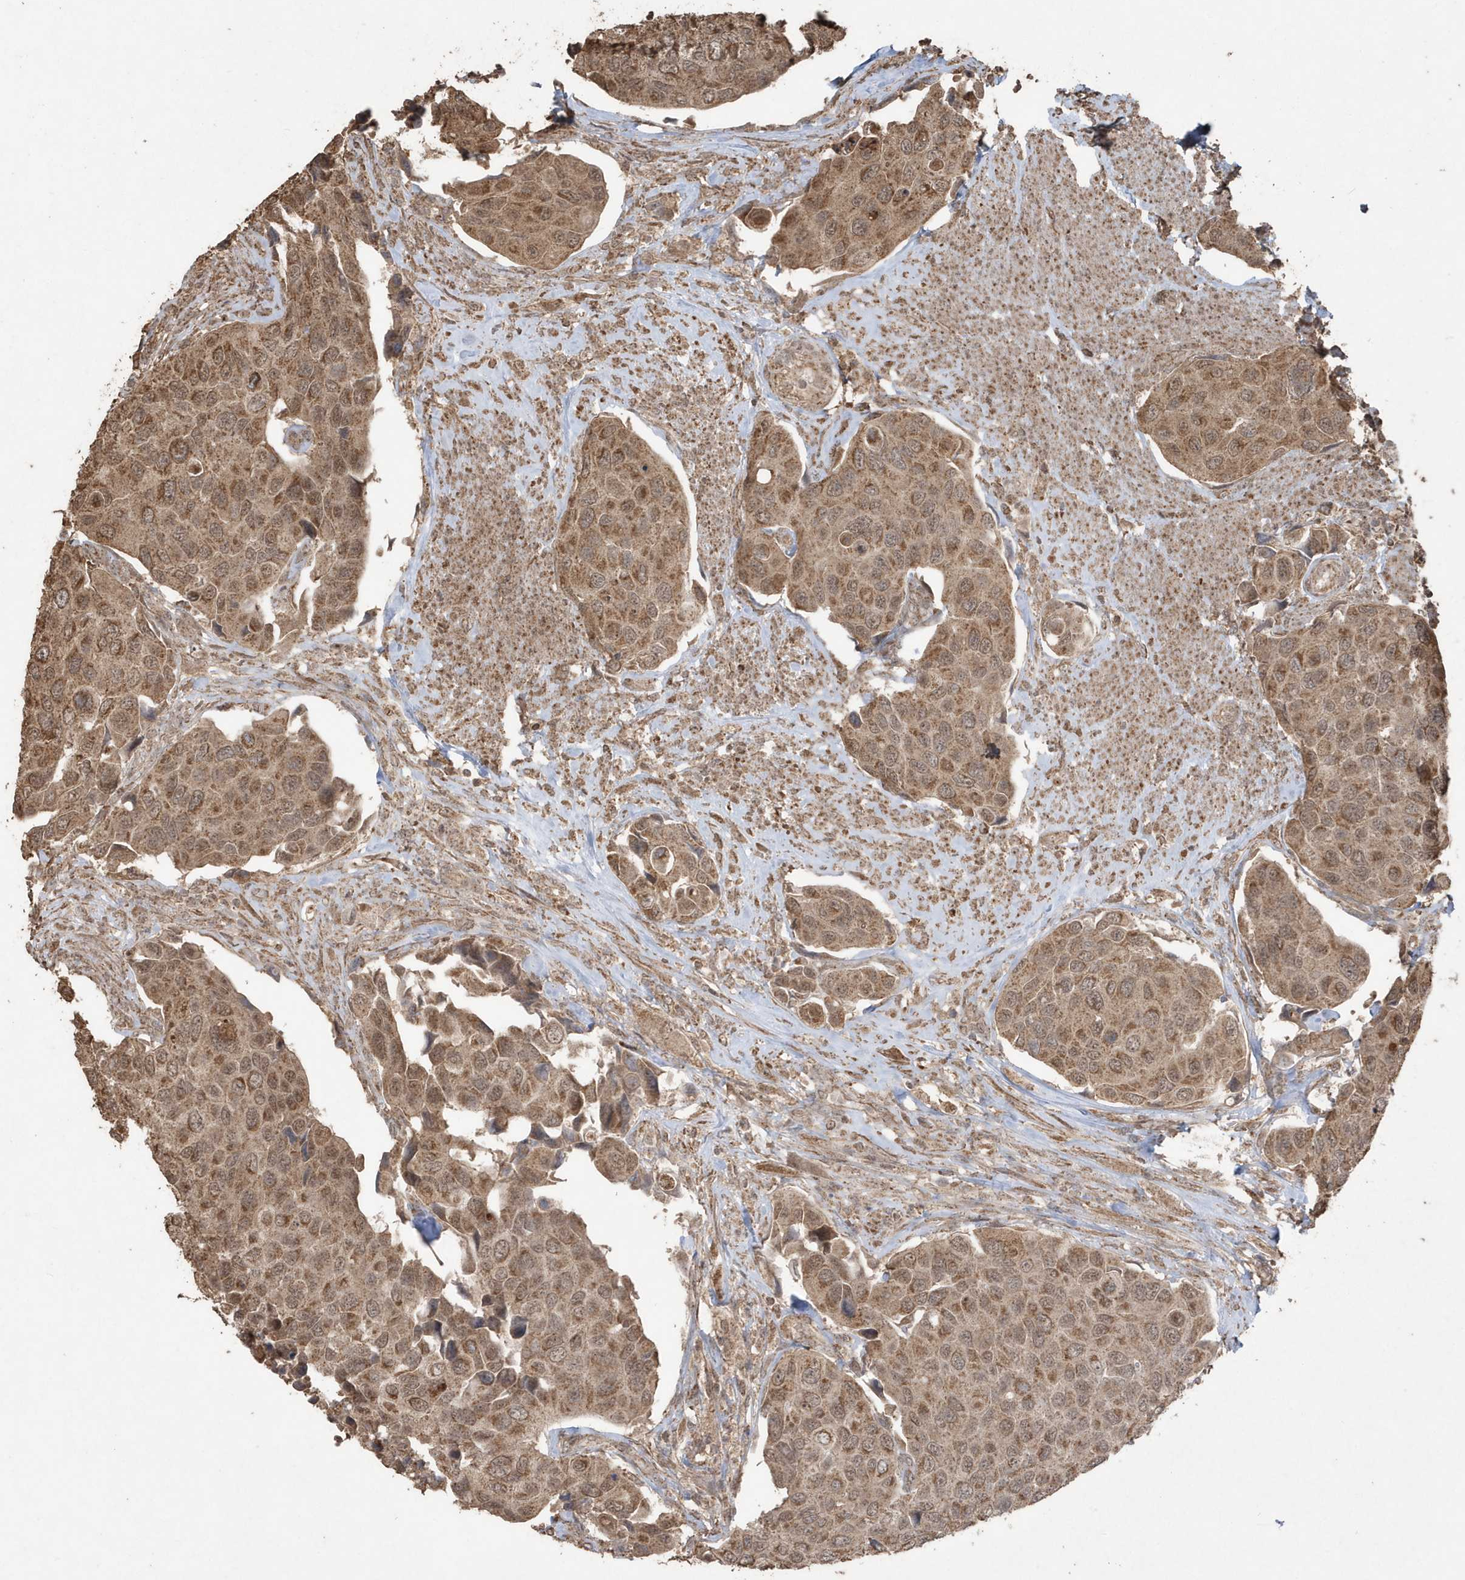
{"staining": {"intensity": "moderate", "quantity": ">75%", "location": "cytoplasmic/membranous"}, "tissue": "urothelial cancer", "cell_type": "Tumor cells", "image_type": "cancer", "snomed": [{"axis": "morphology", "description": "Urothelial carcinoma, High grade"}, {"axis": "topography", "description": "Urinary bladder"}], "caption": "Moderate cytoplasmic/membranous protein expression is seen in approximately >75% of tumor cells in urothelial carcinoma (high-grade).", "gene": "PAXBP1", "patient": {"sex": "male", "age": 74}}